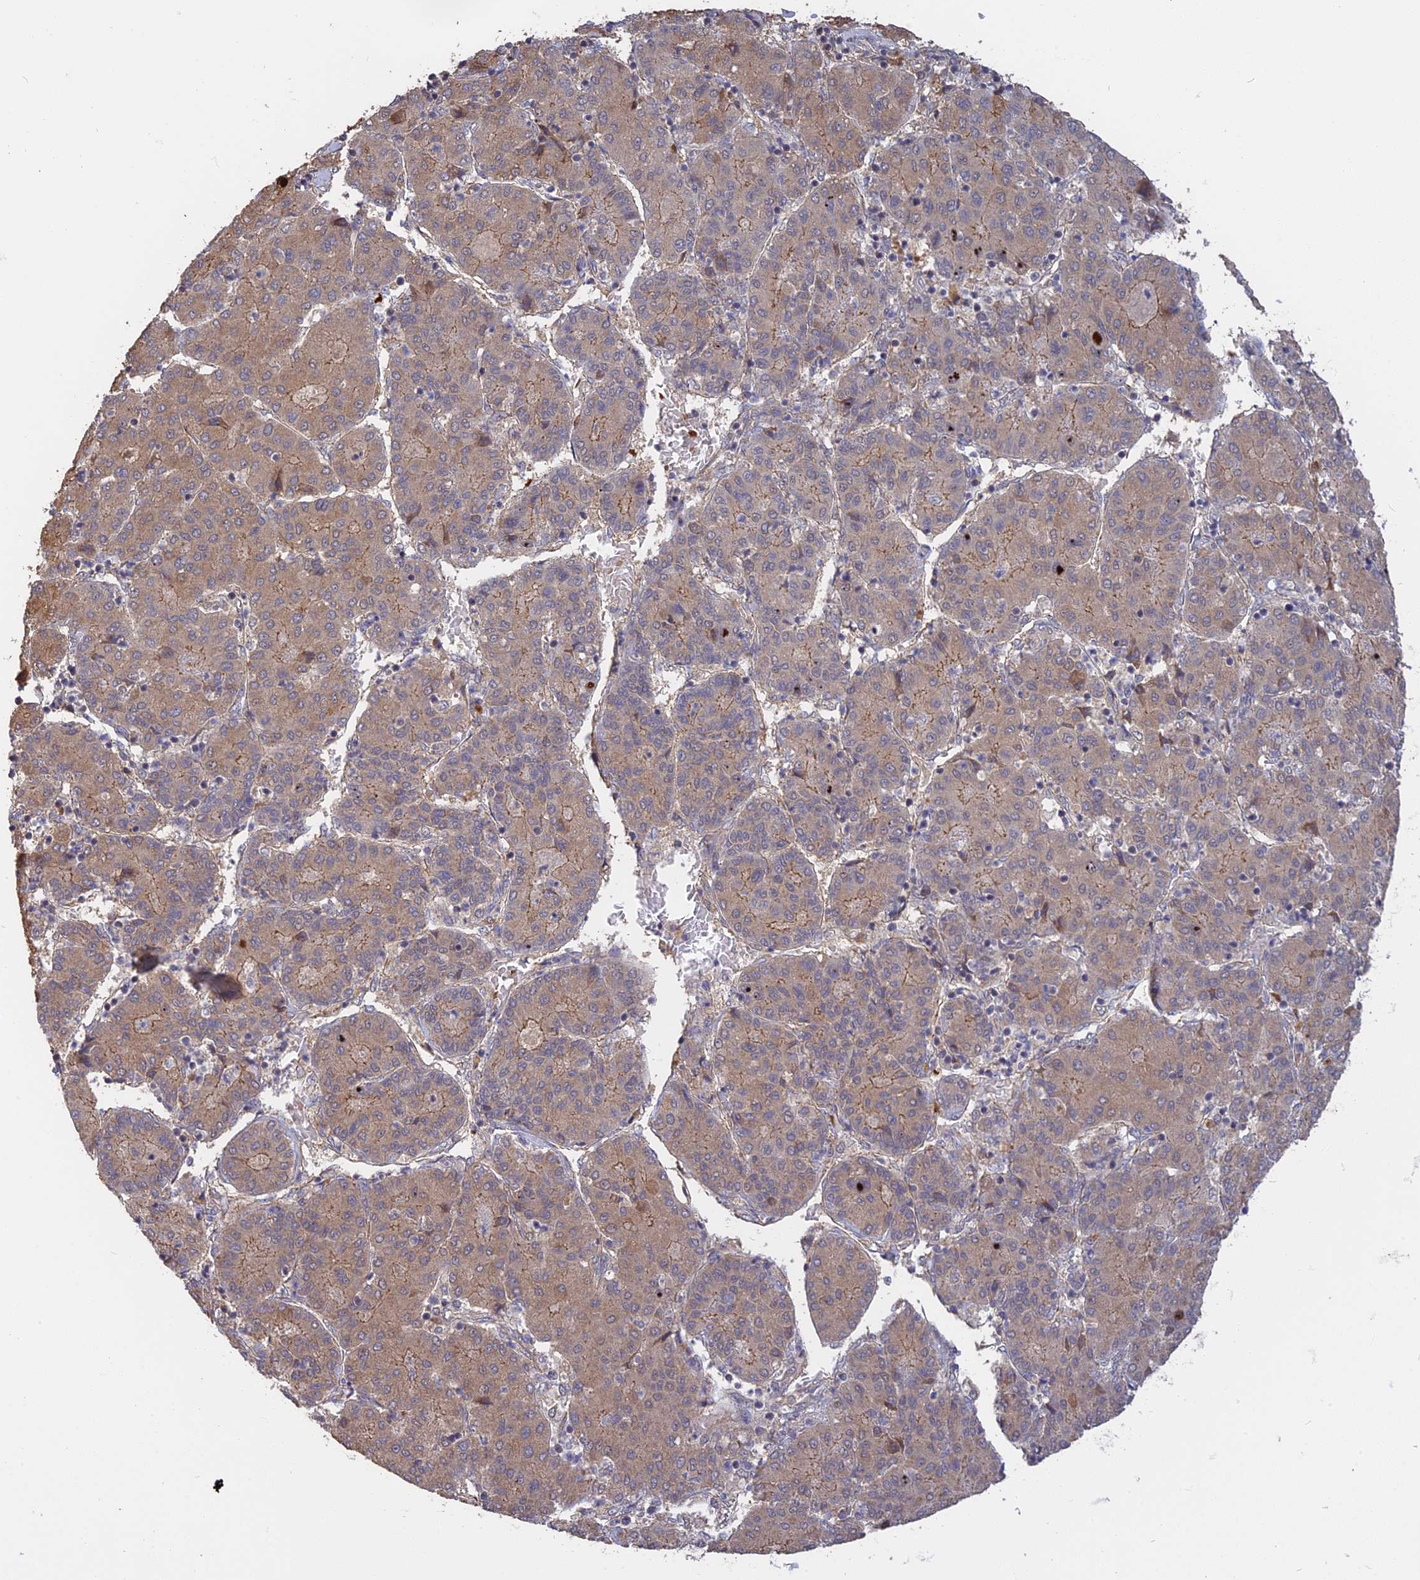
{"staining": {"intensity": "moderate", "quantity": "<25%", "location": "cytoplasmic/membranous"}, "tissue": "liver cancer", "cell_type": "Tumor cells", "image_type": "cancer", "snomed": [{"axis": "morphology", "description": "Carcinoma, Hepatocellular, NOS"}, {"axis": "topography", "description": "Liver"}], "caption": "High-power microscopy captured an immunohistochemistry photomicrograph of liver cancer, revealing moderate cytoplasmic/membranous expression in approximately <25% of tumor cells.", "gene": "ARHGAP40", "patient": {"sex": "male", "age": 65}}